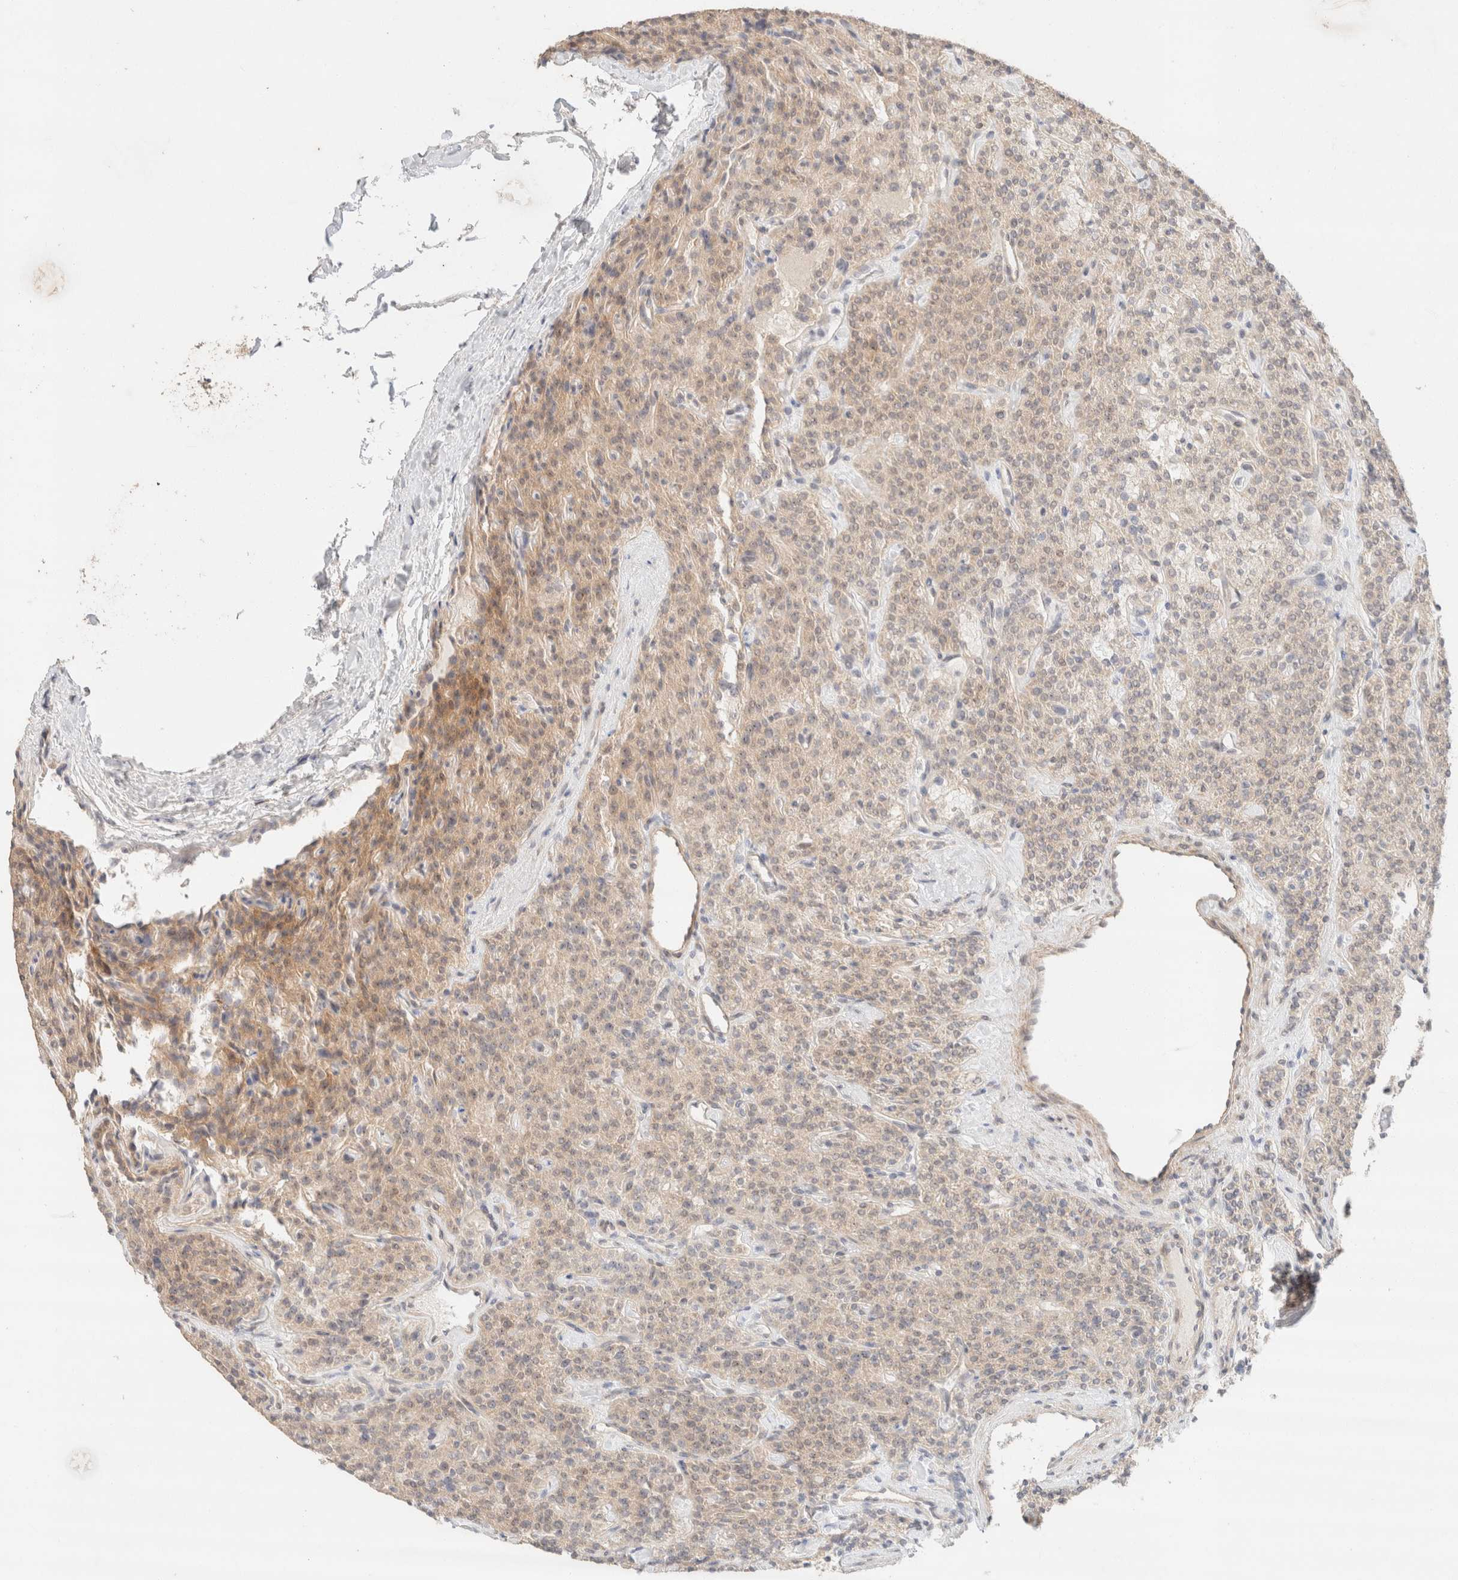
{"staining": {"intensity": "weak", "quantity": ">75%", "location": "cytoplasmic/membranous"}, "tissue": "parathyroid gland", "cell_type": "Glandular cells", "image_type": "normal", "snomed": [{"axis": "morphology", "description": "Normal tissue, NOS"}, {"axis": "topography", "description": "Parathyroid gland"}], "caption": "Parathyroid gland stained for a protein reveals weak cytoplasmic/membranous positivity in glandular cells.", "gene": "CSNK1E", "patient": {"sex": "male", "age": 46}}